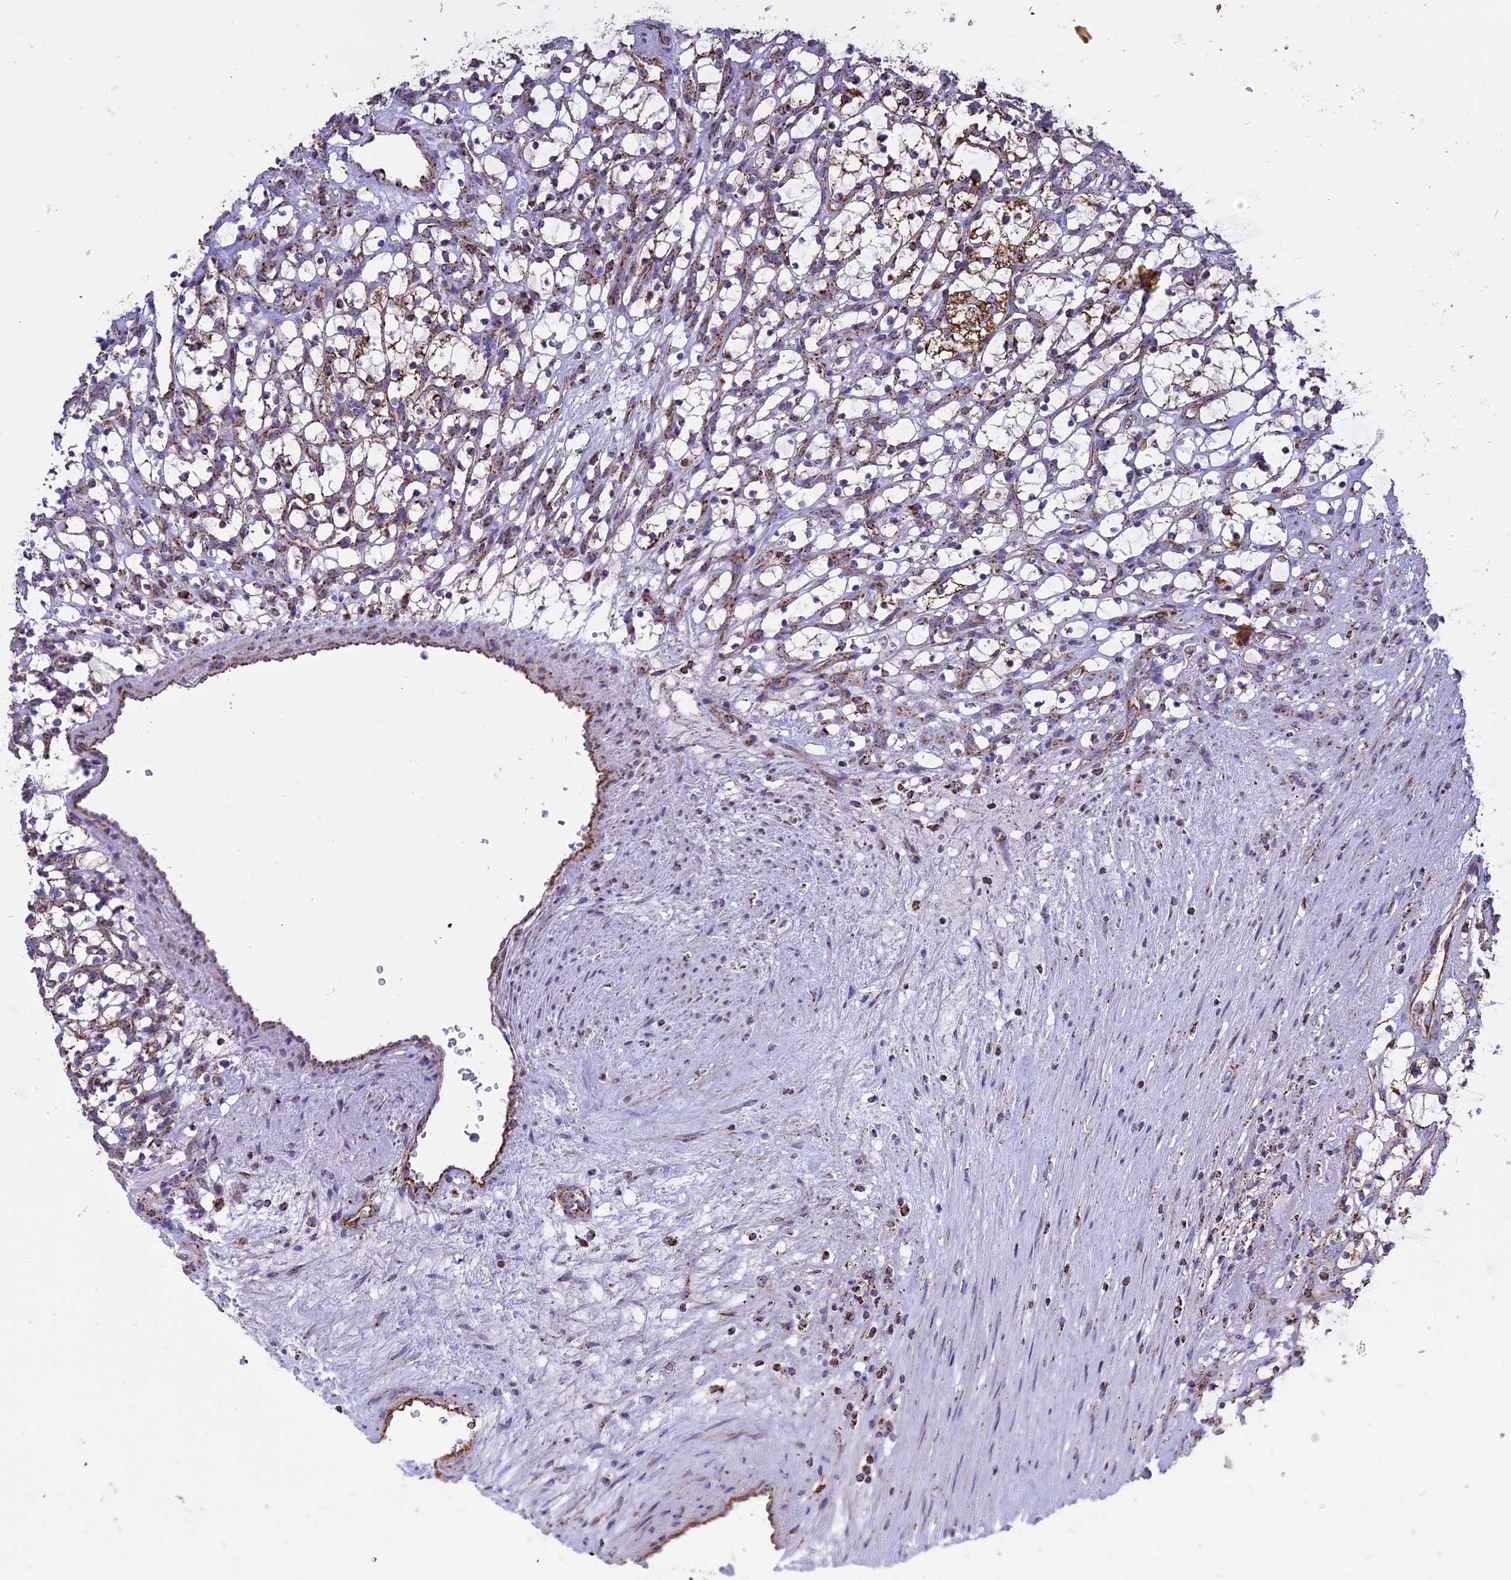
{"staining": {"intensity": "moderate", "quantity": "<25%", "location": "cytoplasmic/membranous"}, "tissue": "renal cancer", "cell_type": "Tumor cells", "image_type": "cancer", "snomed": [{"axis": "morphology", "description": "Adenocarcinoma, NOS"}, {"axis": "topography", "description": "Kidney"}], "caption": "This is a micrograph of IHC staining of renal cancer, which shows moderate positivity in the cytoplasmic/membranous of tumor cells.", "gene": "TTC4", "patient": {"sex": "female", "age": 69}}